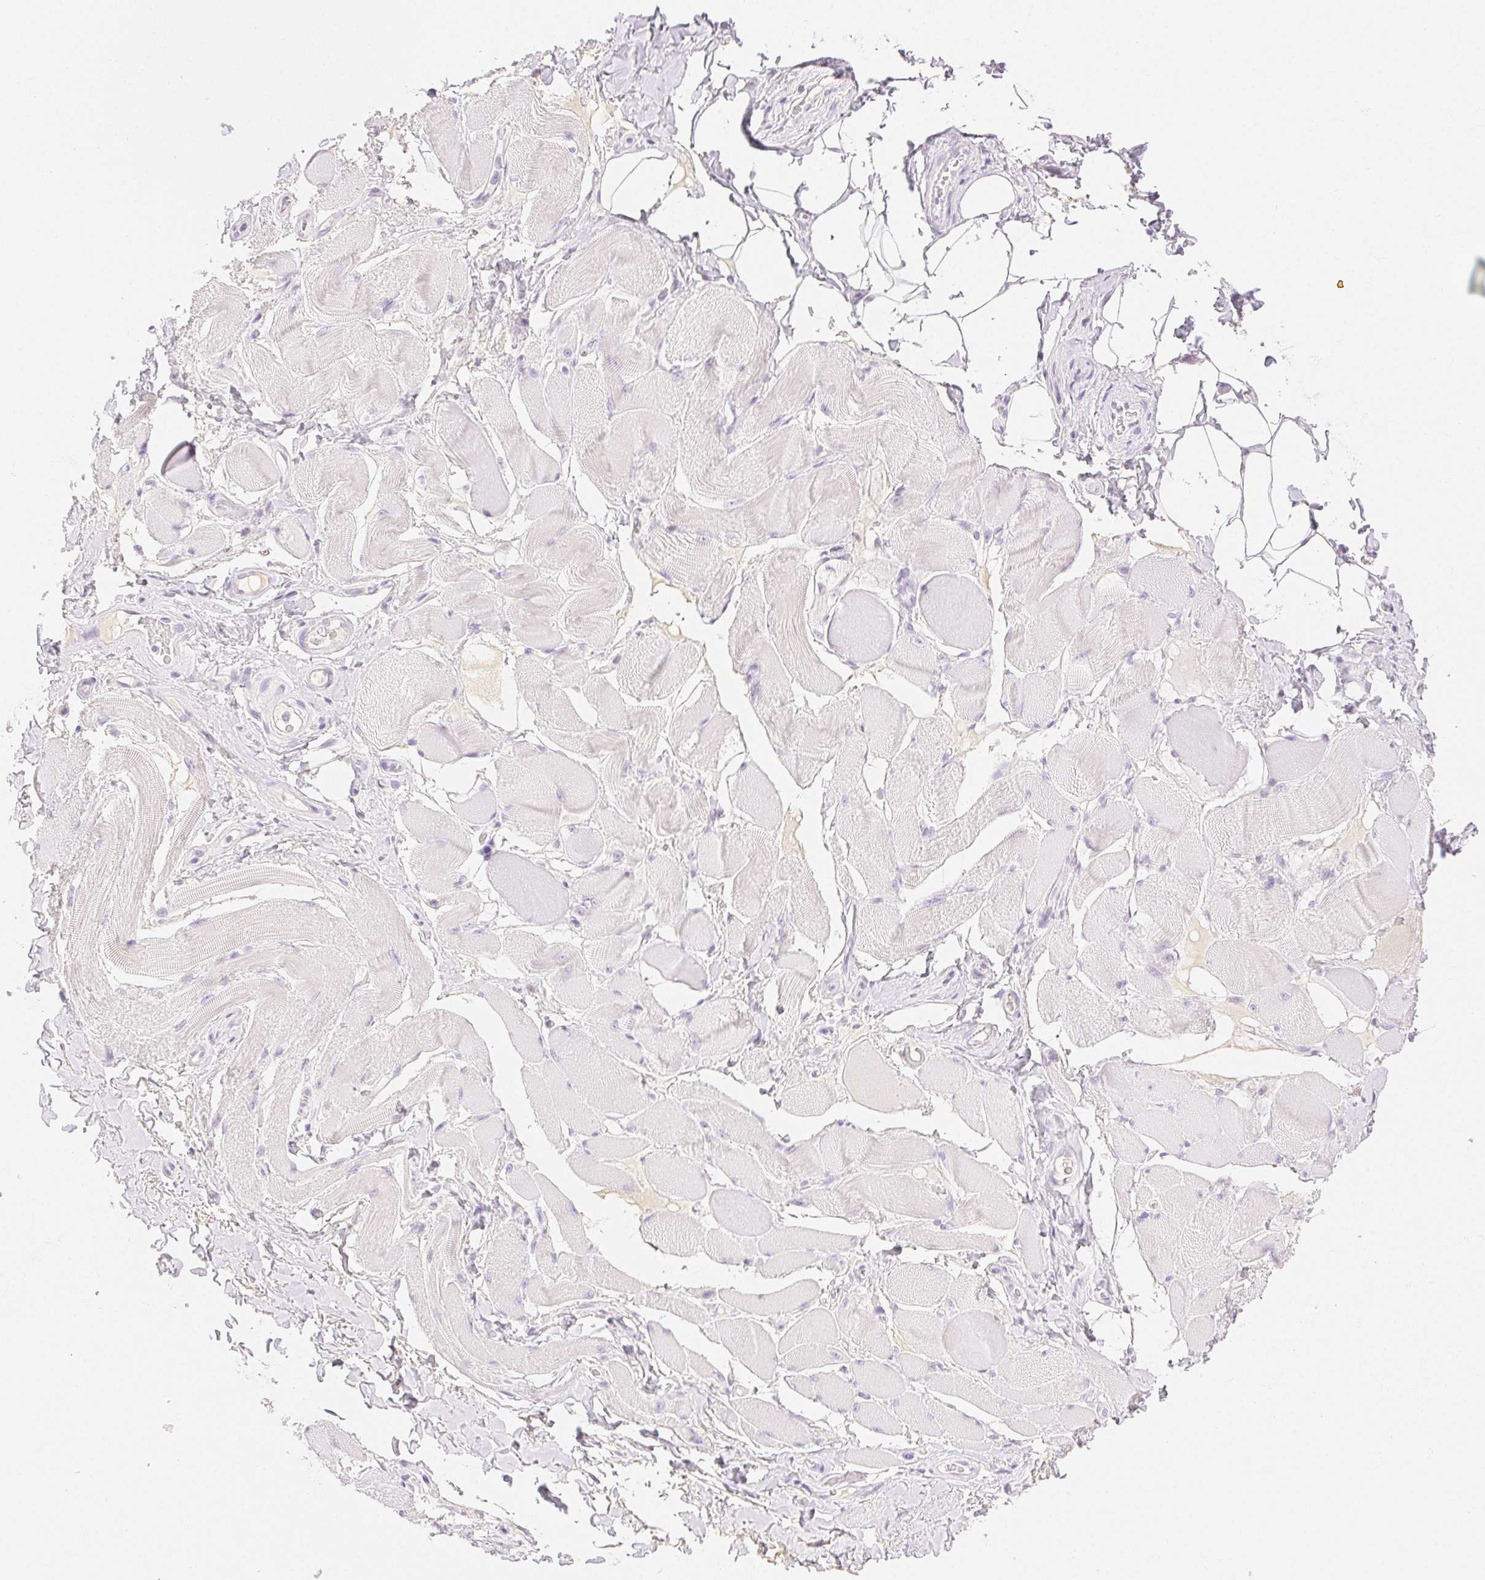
{"staining": {"intensity": "negative", "quantity": "none", "location": "none"}, "tissue": "skeletal muscle", "cell_type": "Myocytes", "image_type": "normal", "snomed": [{"axis": "morphology", "description": "Normal tissue, NOS"}, {"axis": "topography", "description": "Skeletal muscle"}, {"axis": "topography", "description": "Anal"}, {"axis": "topography", "description": "Peripheral nerve tissue"}], "caption": "This is a image of immunohistochemistry (IHC) staining of normal skeletal muscle, which shows no positivity in myocytes. (Brightfield microscopy of DAB immunohistochemistry (IHC) at high magnification).", "gene": "SPACA4", "patient": {"sex": "male", "age": 53}}